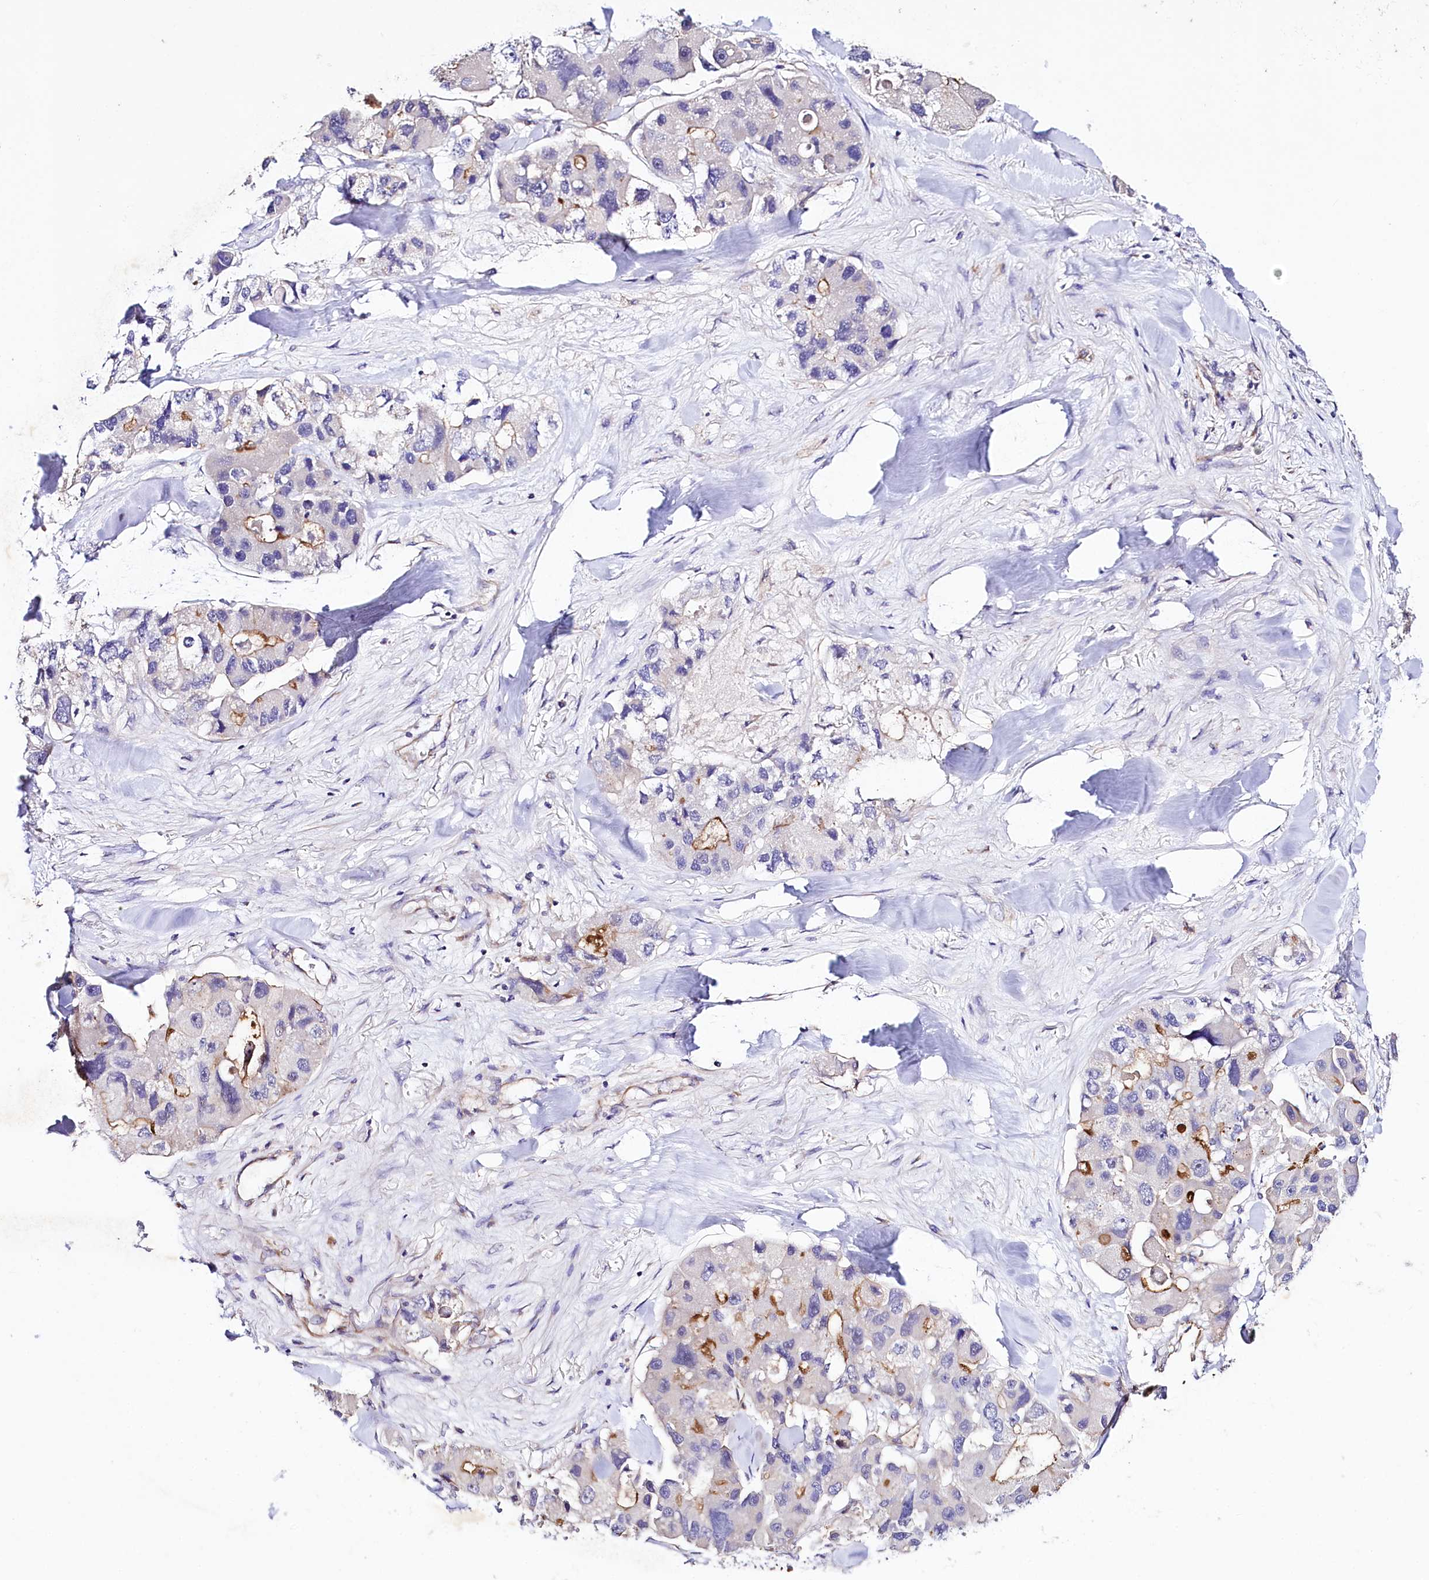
{"staining": {"intensity": "moderate", "quantity": "<25%", "location": "cytoplasmic/membranous"}, "tissue": "lung cancer", "cell_type": "Tumor cells", "image_type": "cancer", "snomed": [{"axis": "morphology", "description": "Adenocarcinoma, NOS"}, {"axis": "topography", "description": "Lung"}], "caption": "An IHC micrograph of neoplastic tissue is shown. Protein staining in brown highlights moderate cytoplasmic/membranous positivity in lung cancer (adenocarcinoma) within tumor cells.", "gene": "SLC7A1", "patient": {"sex": "female", "age": 54}}